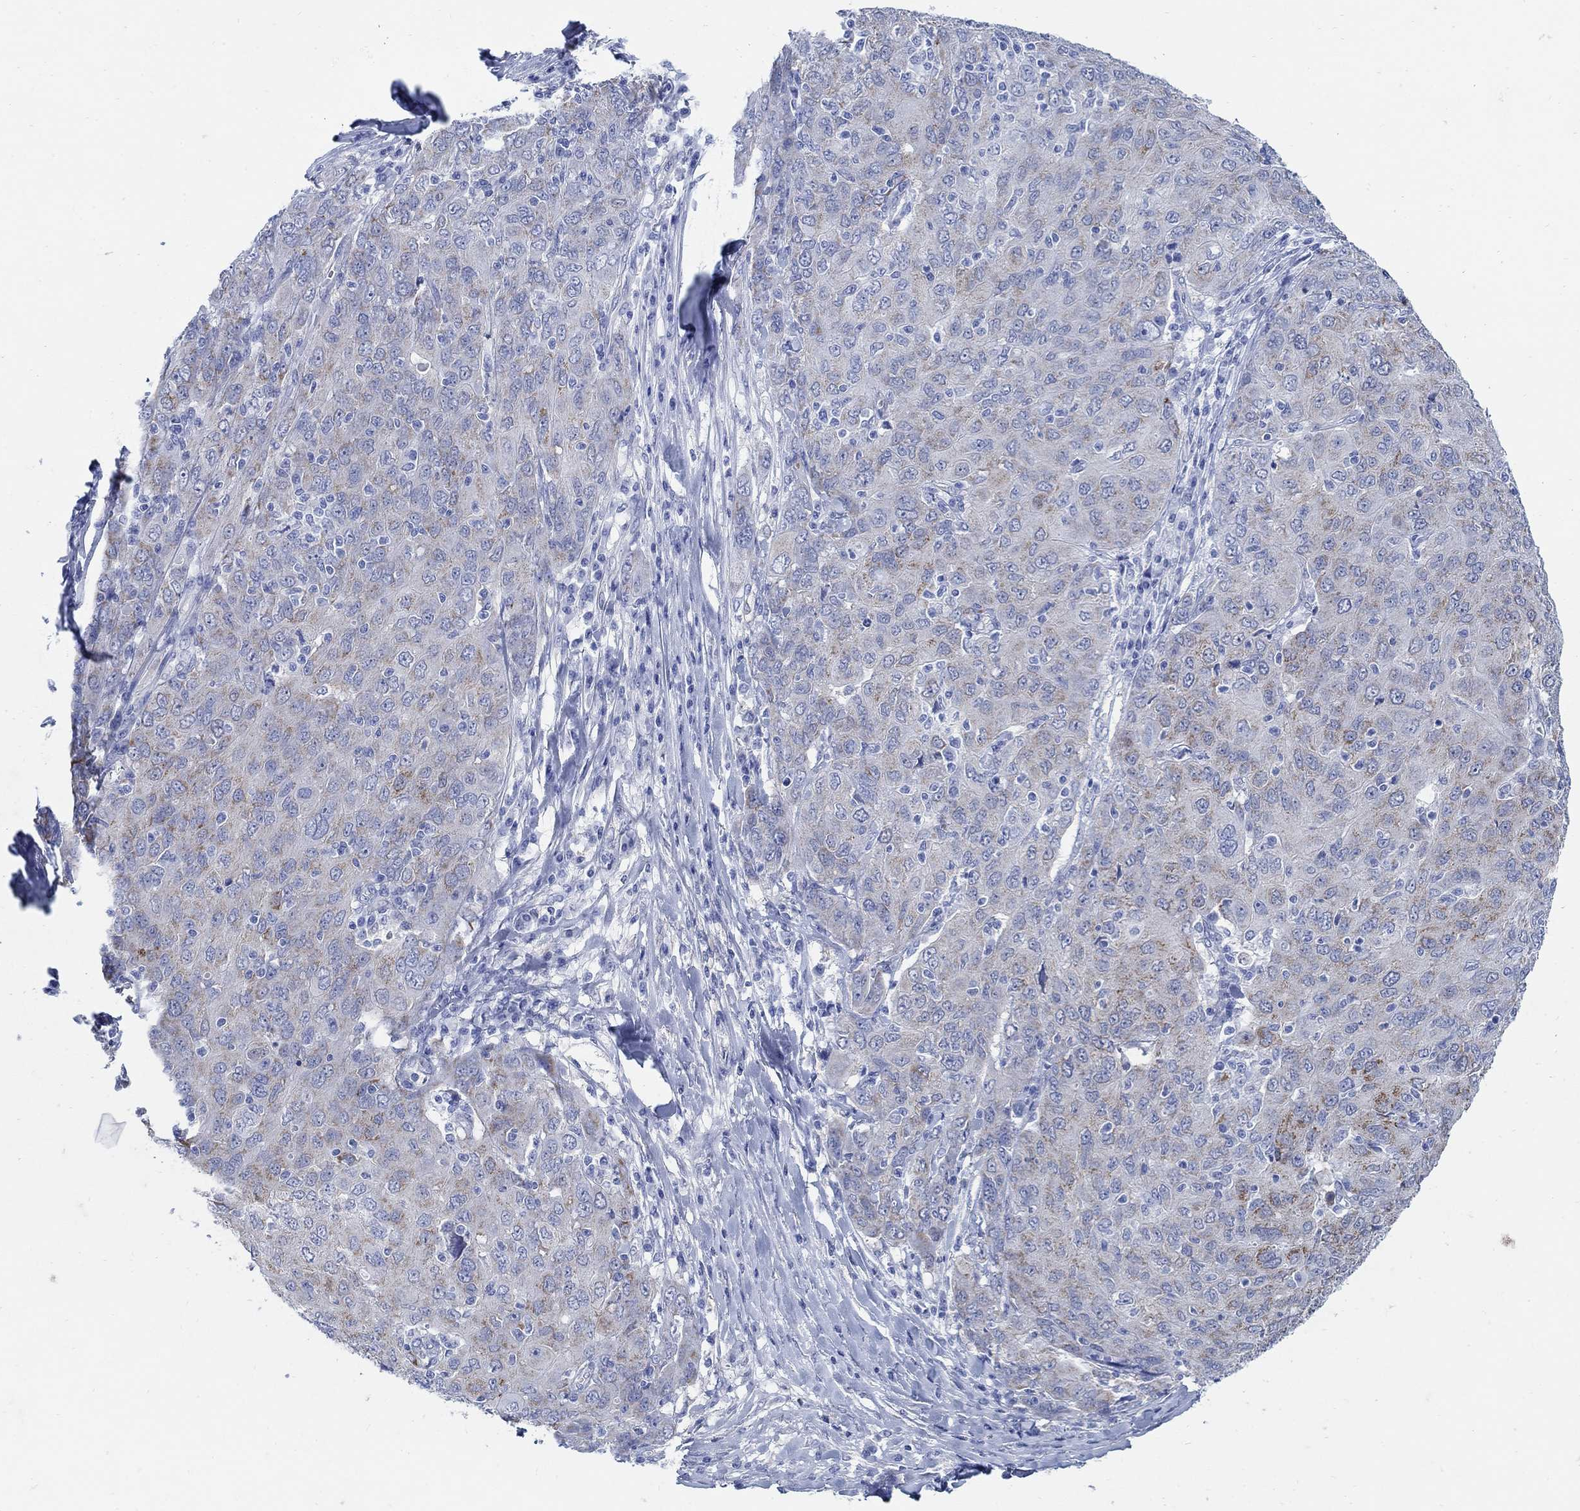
{"staining": {"intensity": "moderate", "quantity": "<25%", "location": "cytoplasmic/membranous"}, "tissue": "ovarian cancer", "cell_type": "Tumor cells", "image_type": "cancer", "snomed": [{"axis": "morphology", "description": "Carcinoma, endometroid"}, {"axis": "topography", "description": "Ovary"}], "caption": "Immunohistochemical staining of human ovarian cancer (endometroid carcinoma) displays low levels of moderate cytoplasmic/membranous protein positivity in approximately <25% of tumor cells.", "gene": "ZDHHC14", "patient": {"sex": "female", "age": 50}}